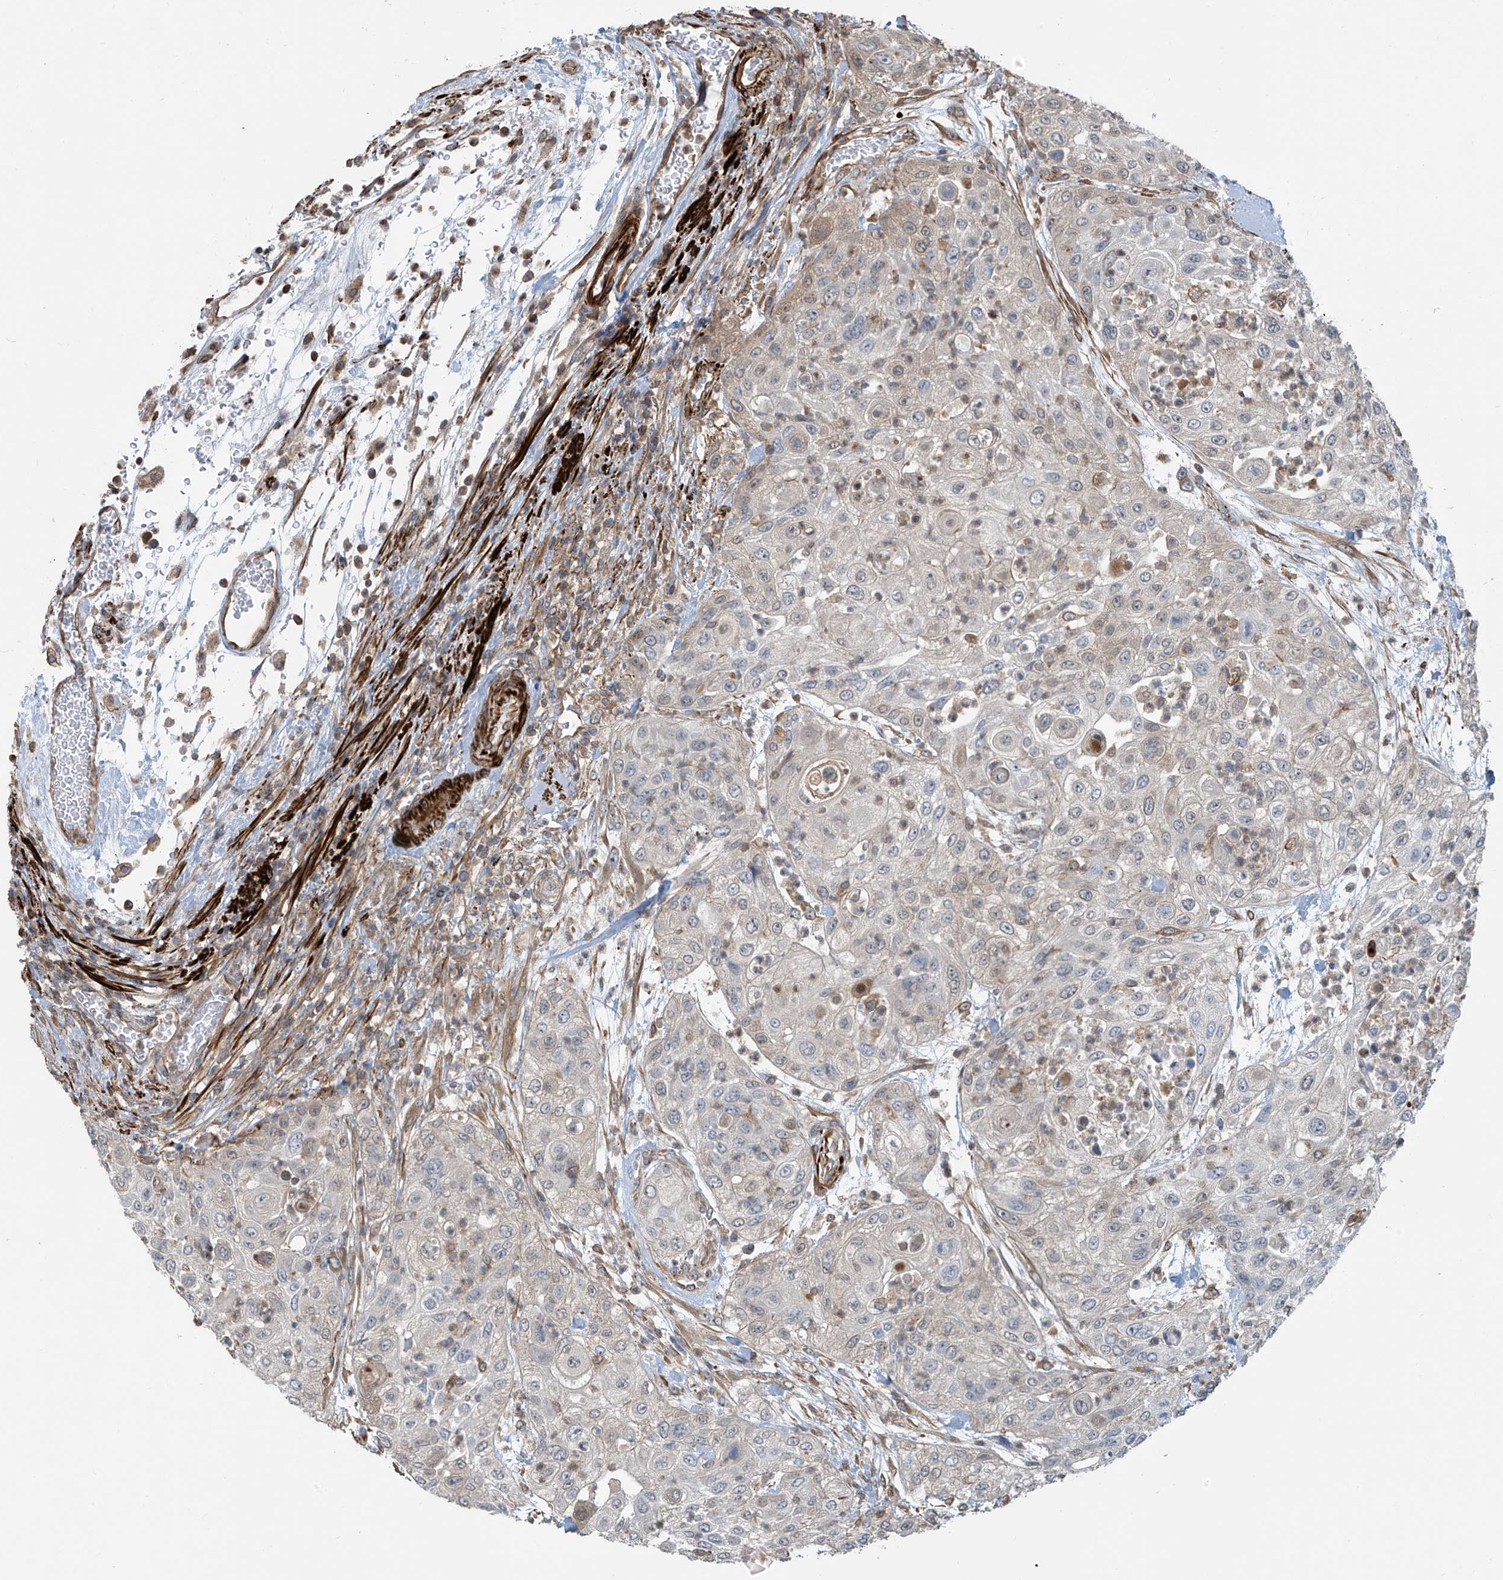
{"staining": {"intensity": "negative", "quantity": "none", "location": "none"}, "tissue": "urothelial cancer", "cell_type": "Tumor cells", "image_type": "cancer", "snomed": [{"axis": "morphology", "description": "Urothelial carcinoma, High grade"}, {"axis": "topography", "description": "Urinary bladder"}], "caption": "The photomicrograph demonstrates no staining of tumor cells in urothelial carcinoma (high-grade). Nuclei are stained in blue.", "gene": "SH3BGRL3", "patient": {"sex": "female", "age": 79}}